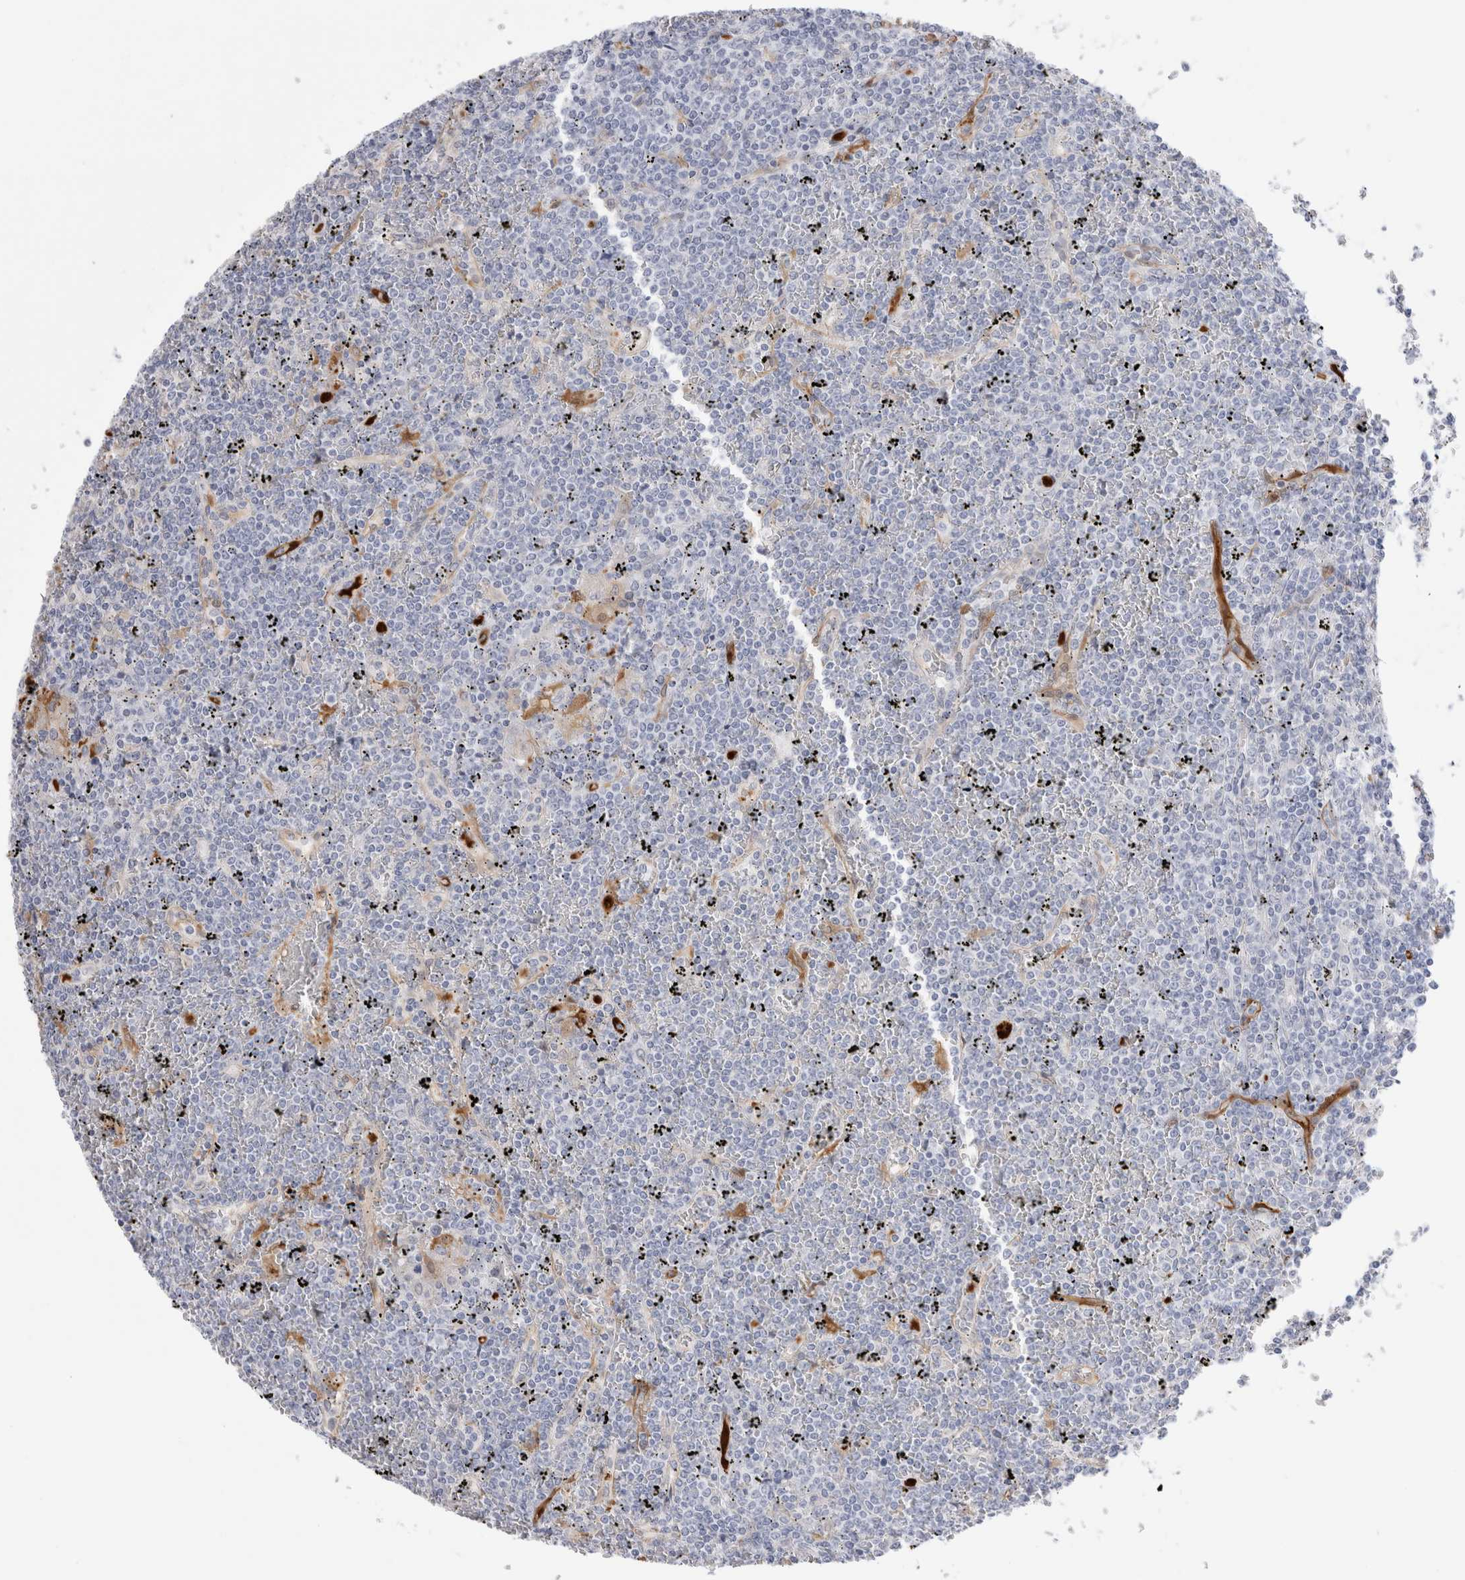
{"staining": {"intensity": "negative", "quantity": "none", "location": "none"}, "tissue": "lymphoma", "cell_type": "Tumor cells", "image_type": "cancer", "snomed": [{"axis": "morphology", "description": "Malignant lymphoma, non-Hodgkin's type, Low grade"}, {"axis": "topography", "description": "Spleen"}], "caption": "A micrograph of human low-grade malignant lymphoma, non-Hodgkin's type is negative for staining in tumor cells. (DAB (3,3'-diaminobenzidine) immunohistochemistry with hematoxylin counter stain).", "gene": "NAPEPLD", "patient": {"sex": "female", "age": 19}}